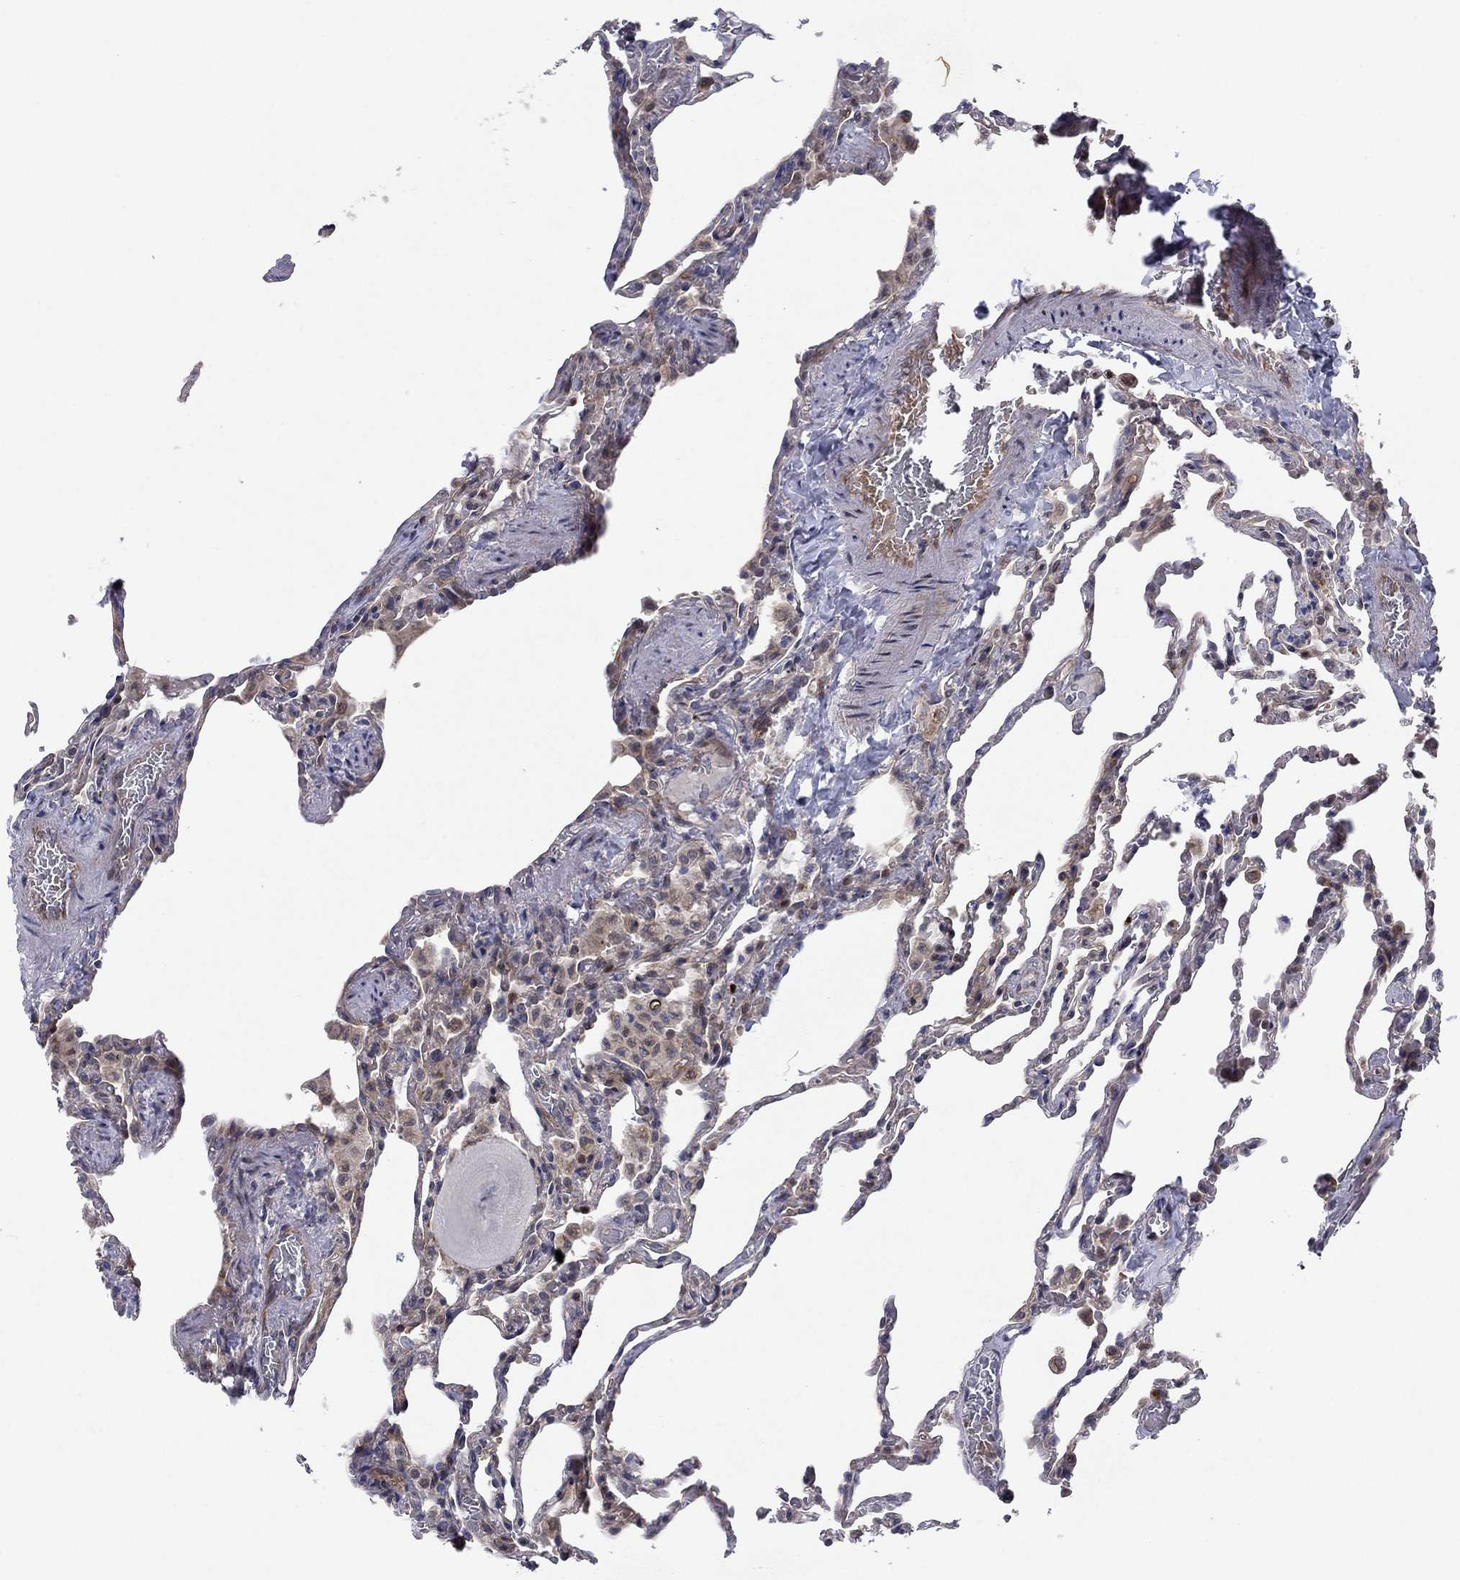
{"staining": {"intensity": "moderate", "quantity": "<25%", "location": "nuclear"}, "tissue": "lung", "cell_type": "Alveolar cells", "image_type": "normal", "snomed": [{"axis": "morphology", "description": "Normal tissue, NOS"}, {"axis": "topography", "description": "Lung"}], "caption": "Immunohistochemical staining of unremarkable lung reveals low levels of moderate nuclear positivity in about <25% of alveolar cells. The staining was performed using DAB (3,3'-diaminobenzidine), with brown indicating positive protein expression. Nuclei are stained blue with hematoxylin.", "gene": "BCL11A", "patient": {"sex": "female", "age": 43}}